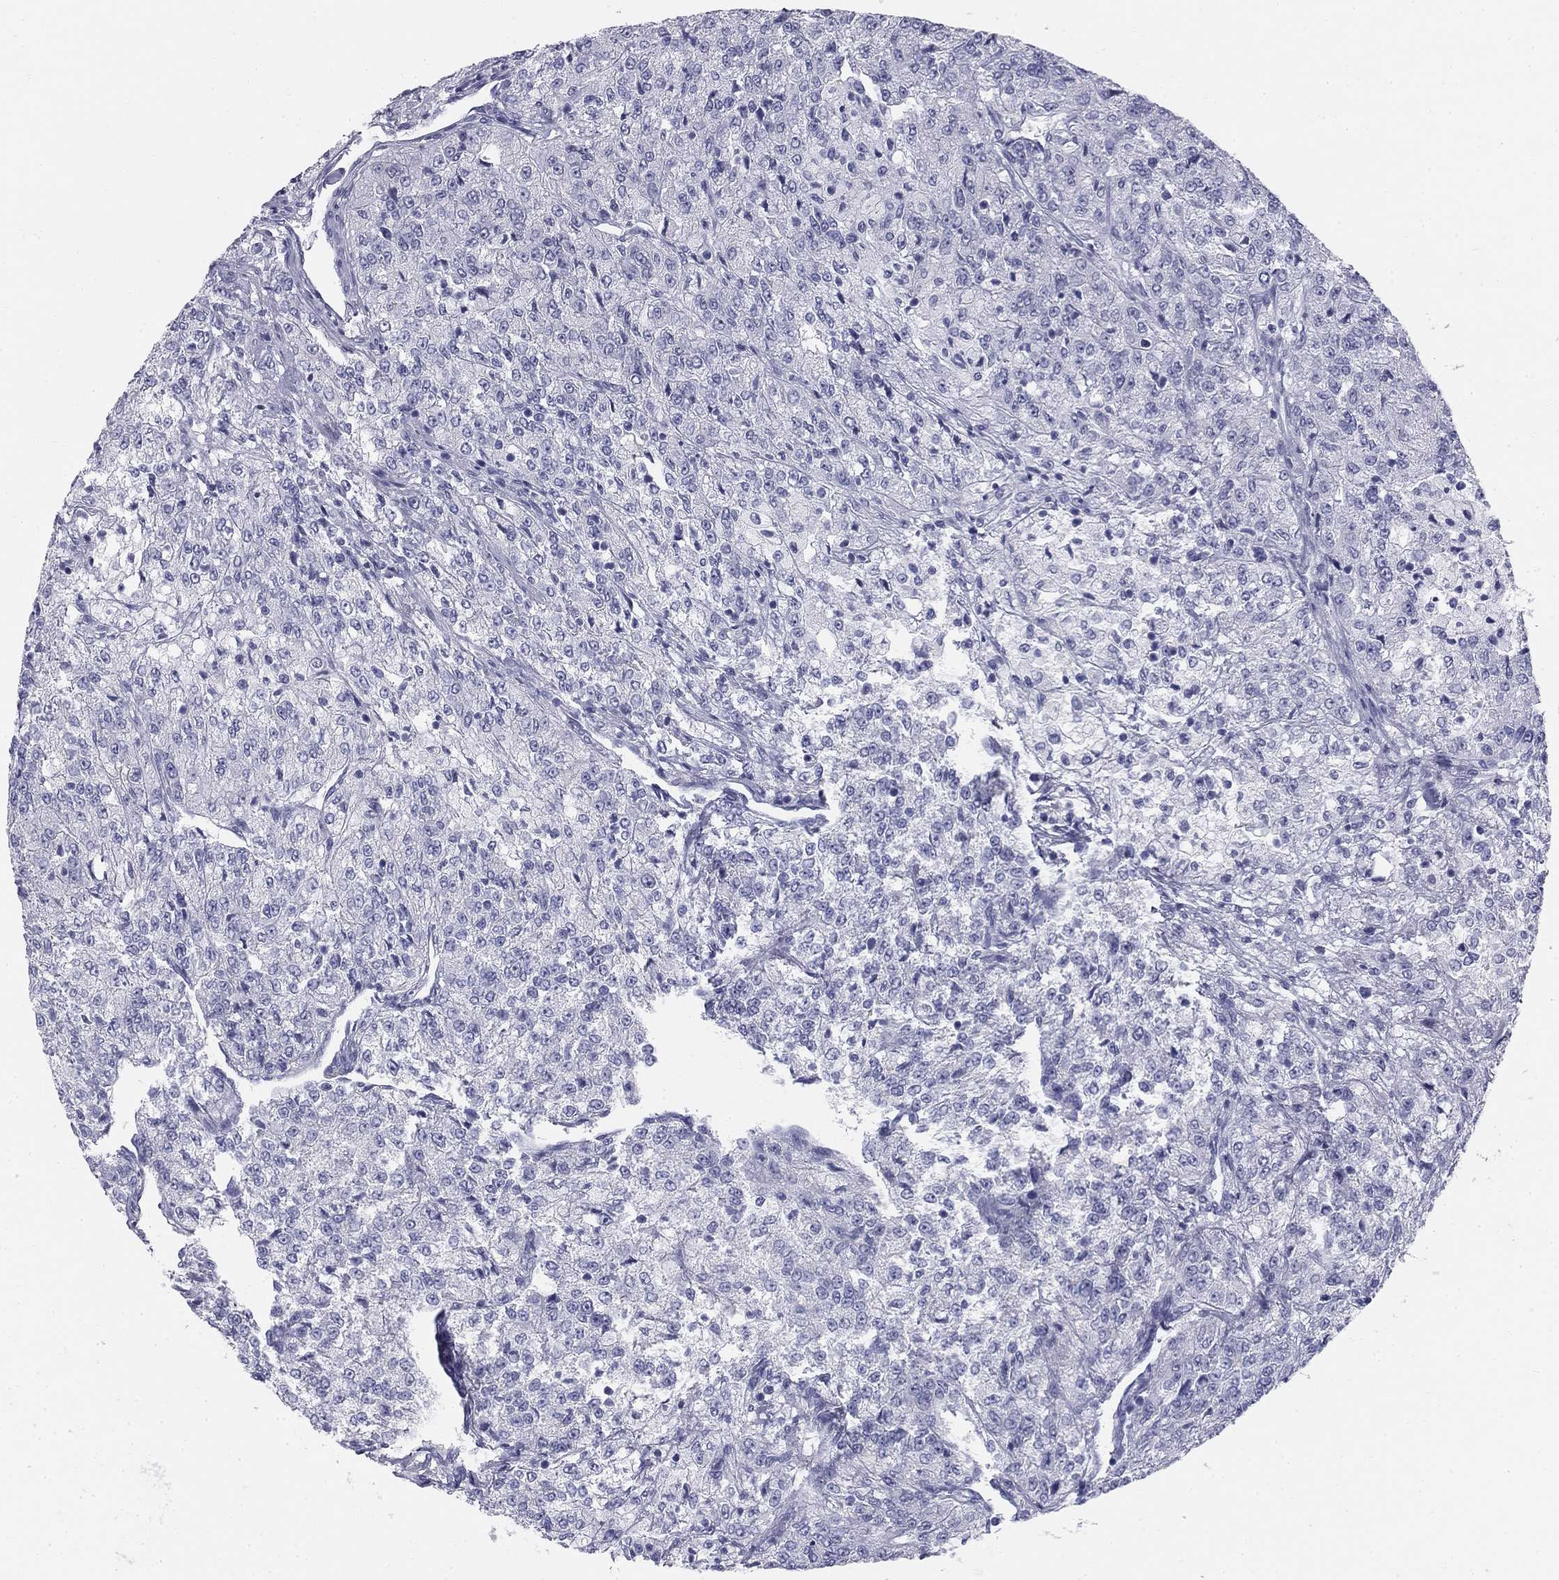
{"staining": {"intensity": "negative", "quantity": "none", "location": "none"}, "tissue": "renal cancer", "cell_type": "Tumor cells", "image_type": "cancer", "snomed": [{"axis": "morphology", "description": "Adenocarcinoma, NOS"}, {"axis": "topography", "description": "Kidney"}], "caption": "High magnification brightfield microscopy of renal adenocarcinoma stained with DAB (3,3'-diaminobenzidine) (brown) and counterstained with hematoxylin (blue): tumor cells show no significant staining.", "gene": "SULT2B1", "patient": {"sex": "female", "age": 63}}